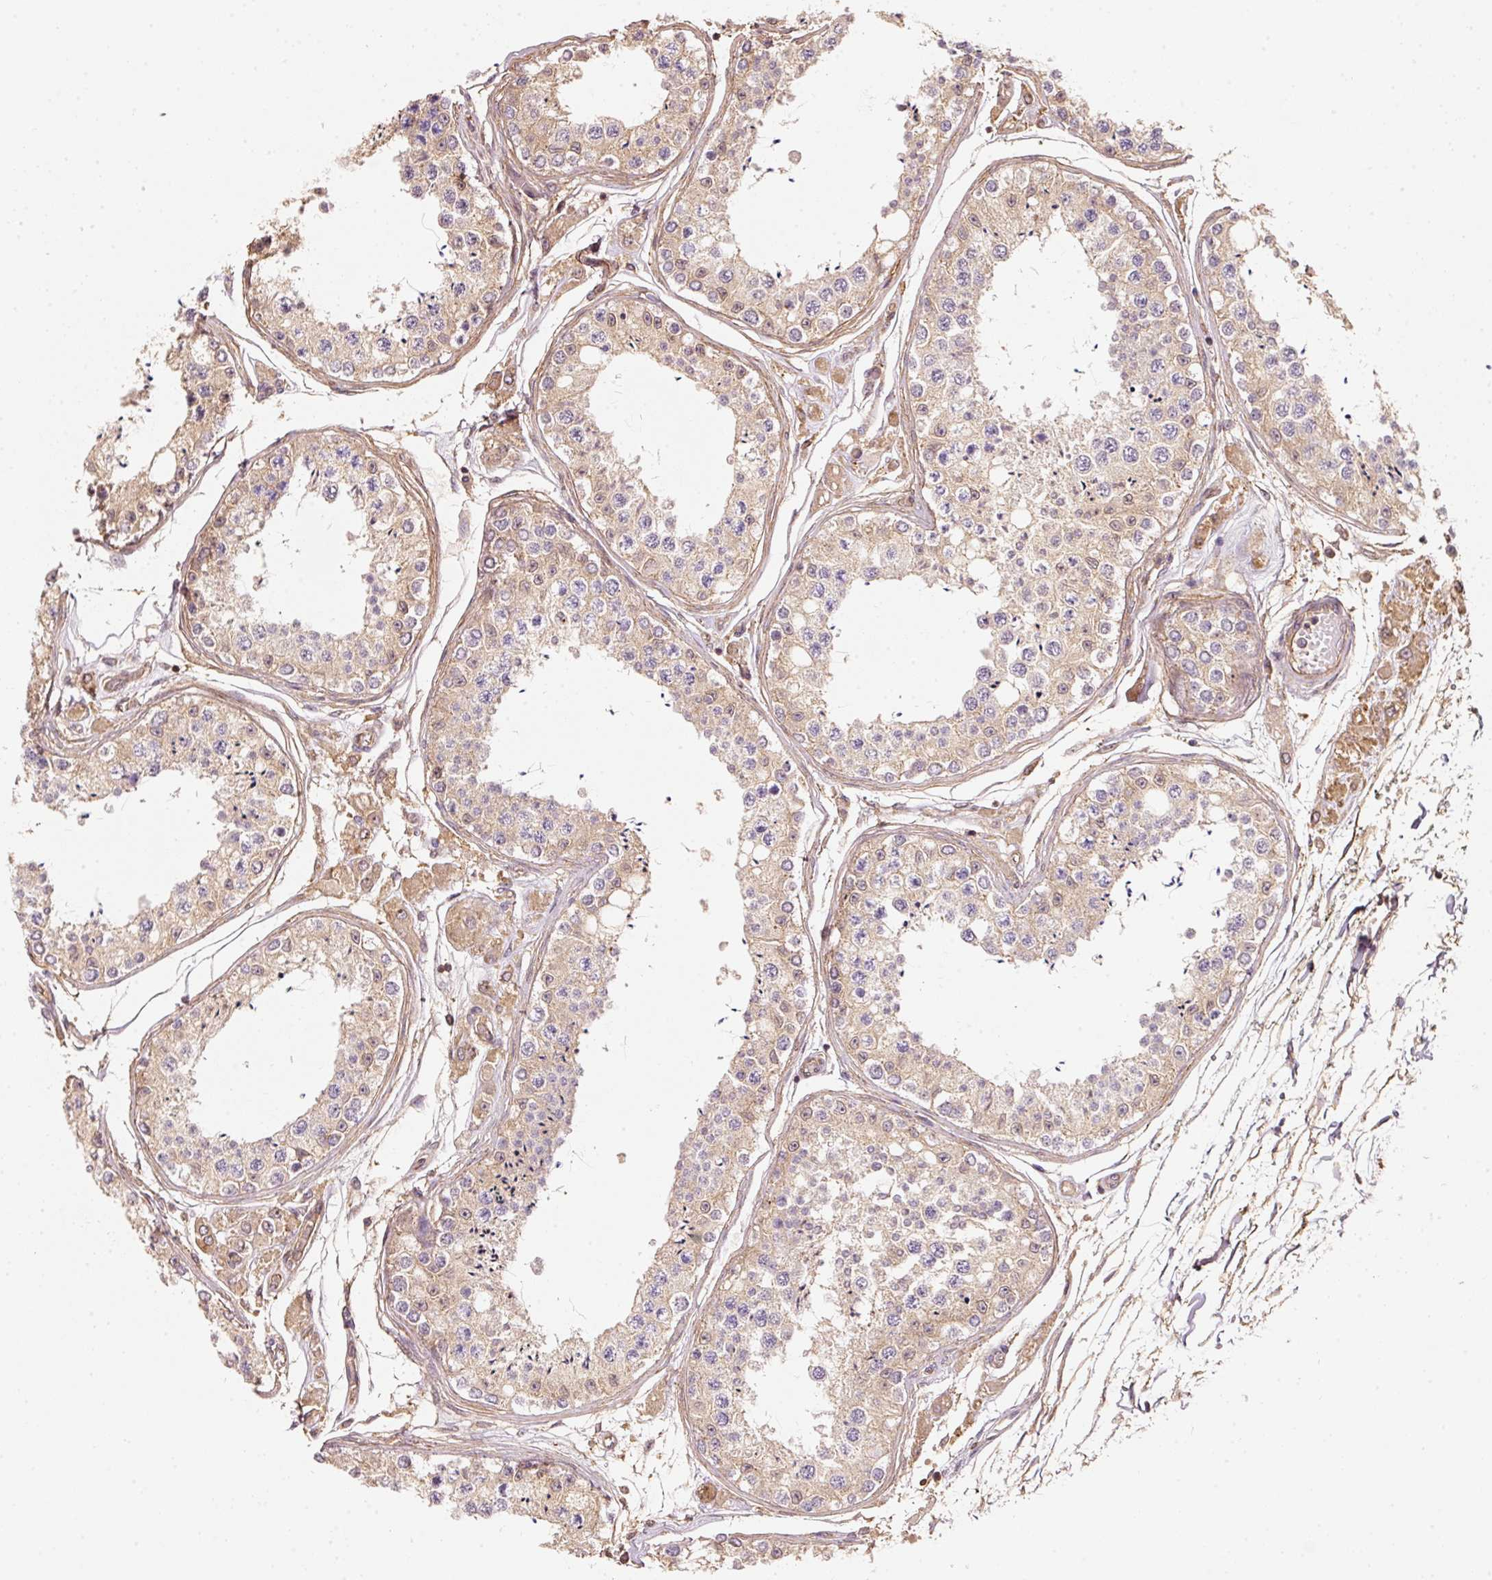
{"staining": {"intensity": "weak", "quantity": ">75%", "location": "cytoplasmic/membranous"}, "tissue": "testis", "cell_type": "Cells in seminiferous ducts", "image_type": "normal", "snomed": [{"axis": "morphology", "description": "Normal tissue, NOS"}, {"axis": "topography", "description": "Testis"}], "caption": "IHC photomicrograph of benign testis: human testis stained using immunohistochemistry reveals low levels of weak protein expression localized specifically in the cytoplasmic/membranous of cells in seminiferous ducts, appearing as a cytoplasmic/membranous brown color.", "gene": "CEP95", "patient": {"sex": "male", "age": 25}}